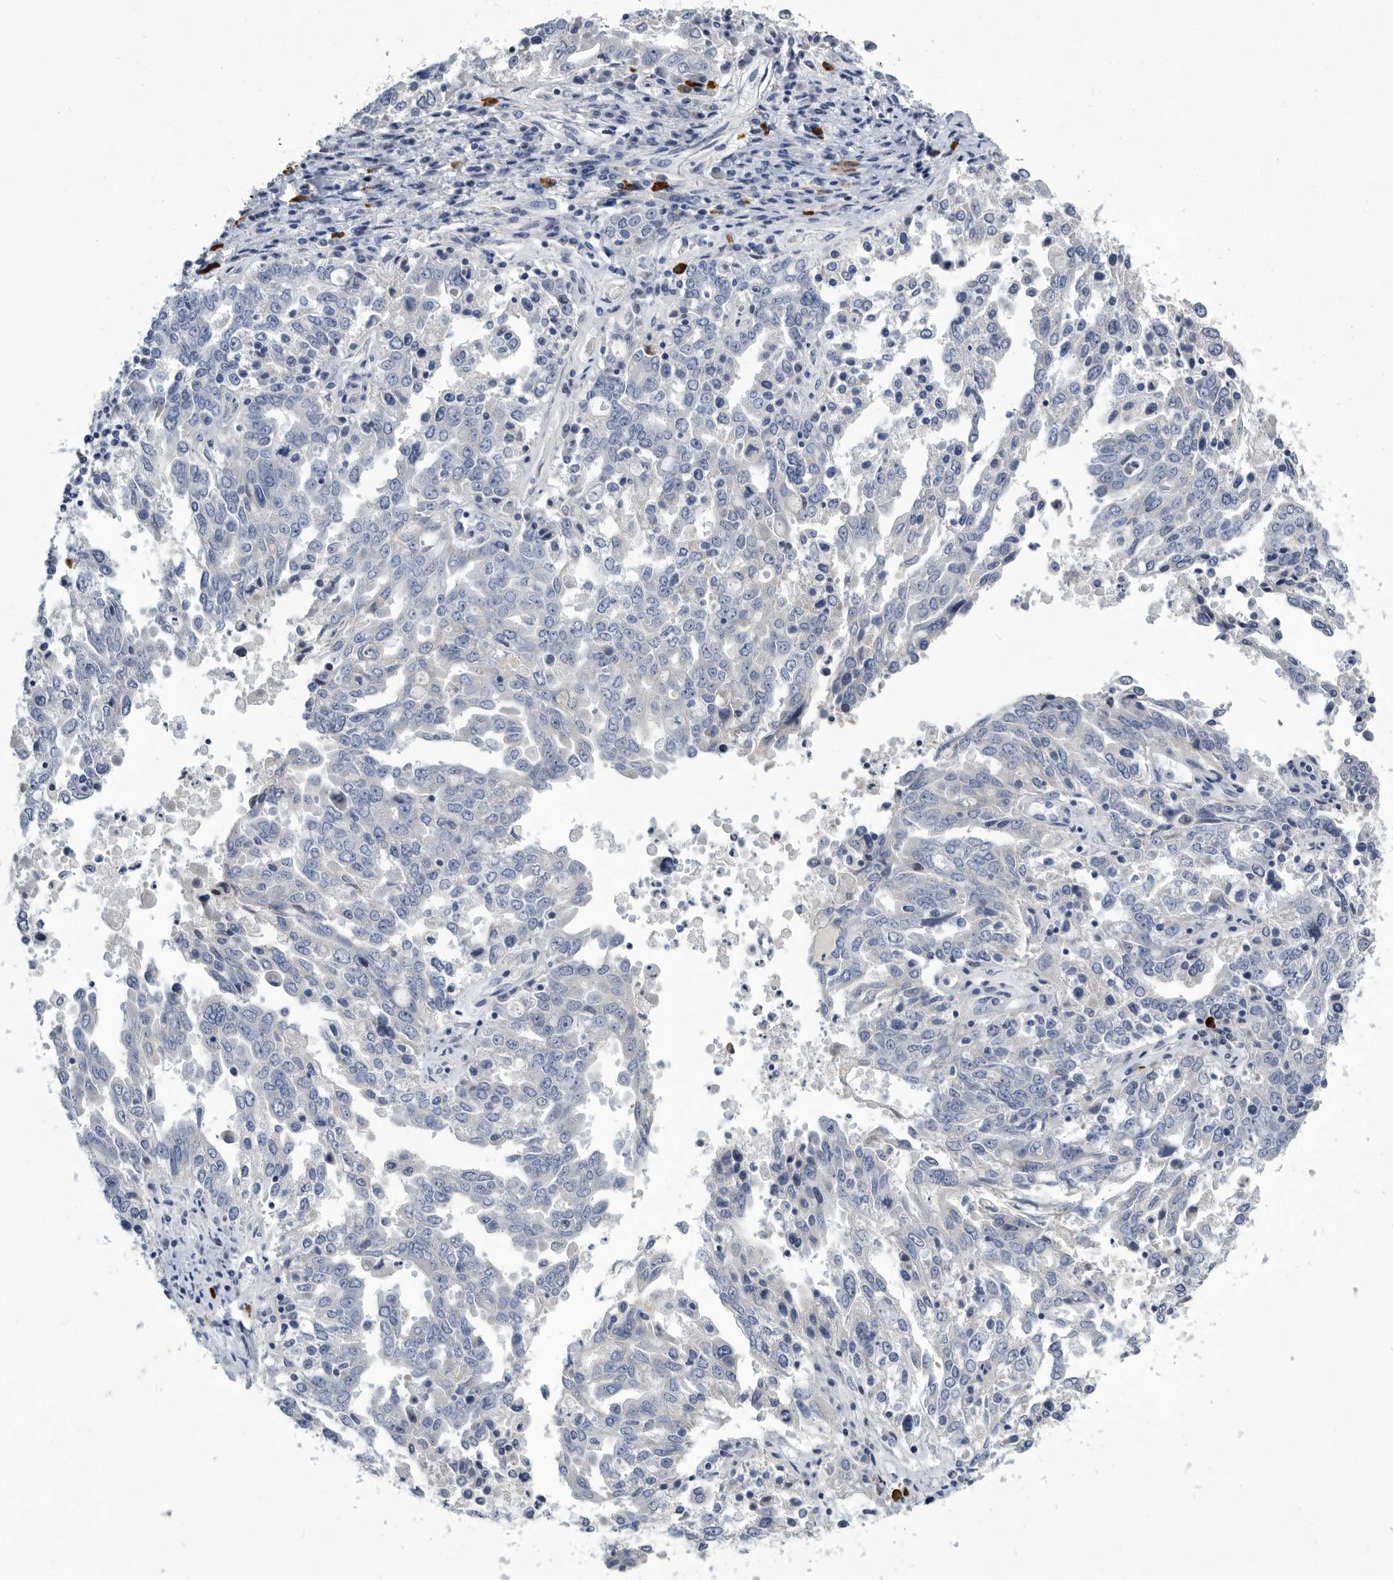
{"staining": {"intensity": "negative", "quantity": "none", "location": "none"}, "tissue": "ovarian cancer", "cell_type": "Tumor cells", "image_type": "cancer", "snomed": [{"axis": "morphology", "description": "Carcinoma, endometroid"}, {"axis": "topography", "description": "Ovary"}], "caption": "There is no significant staining in tumor cells of ovarian cancer (endometroid carcinoma).", "gene": "BTBD6", "patient": {"sex": "female", "age": 62}}